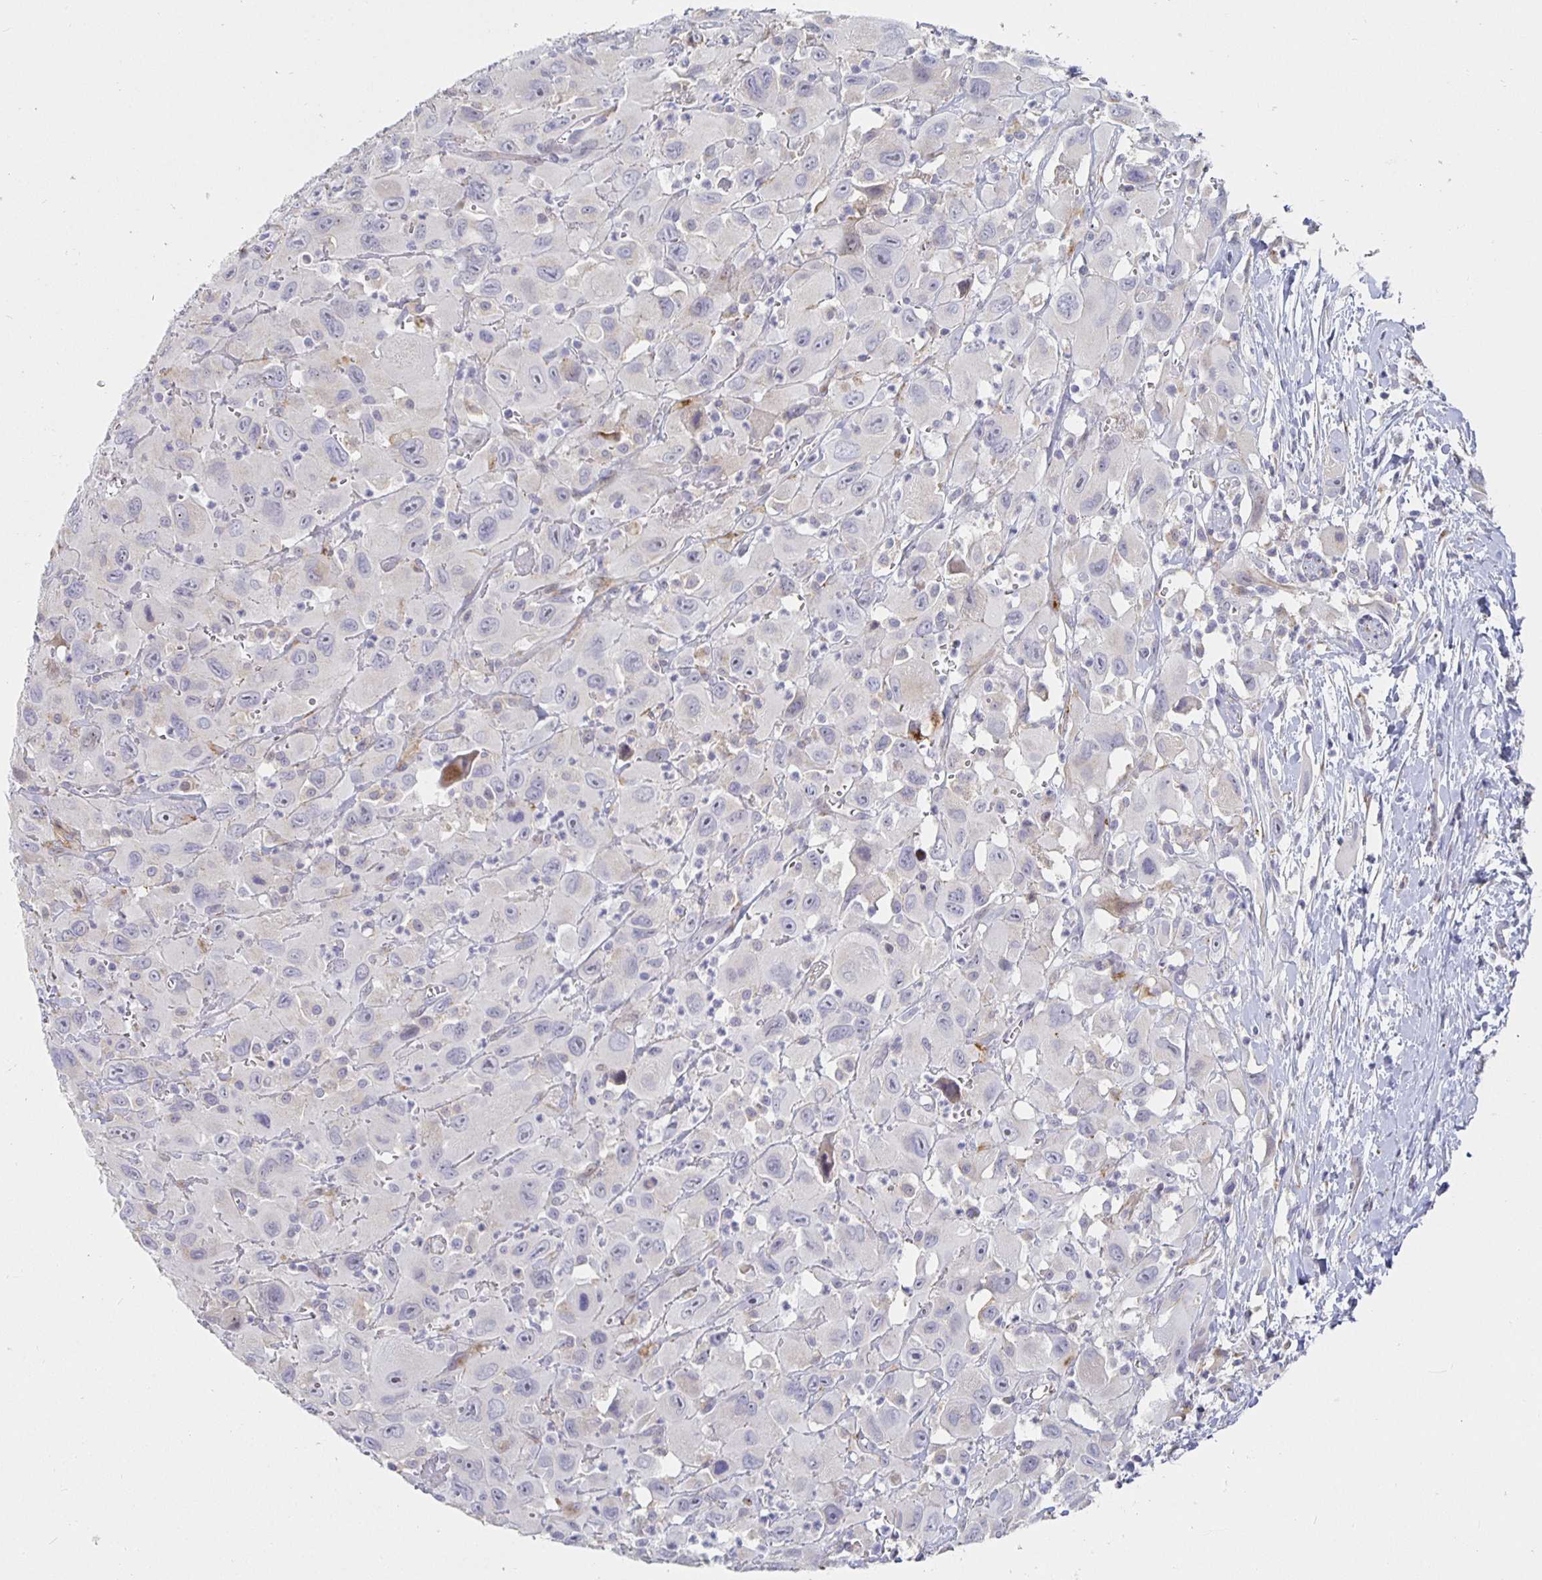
{"staining": {"intensity": "negative", "quantity": "none", "location": "none"}, "tissue": "head and neck cancer", "cell_type": "Tumor cells", "image_type": "cancer", "snomed": [{"axis": "morphology", "description": "Squamous cell carcinoma, NOS"}, {"axis": "morphology", "description": "Squamous cell carcinoma, metastatic, NOS"}, {"axis": "topography", "description": "Oral tissue"}, {"axis": "topography", "description": "Head-Neck"}], "caption": "DAB (3,3'-diaminobenzidine) immunohistochemical staining of head and neck squamous cell carcinoma demonstrates no significant expression in tumor cells.", "gene": "S100G", "patient": {"sex": "female", "age": 85}}